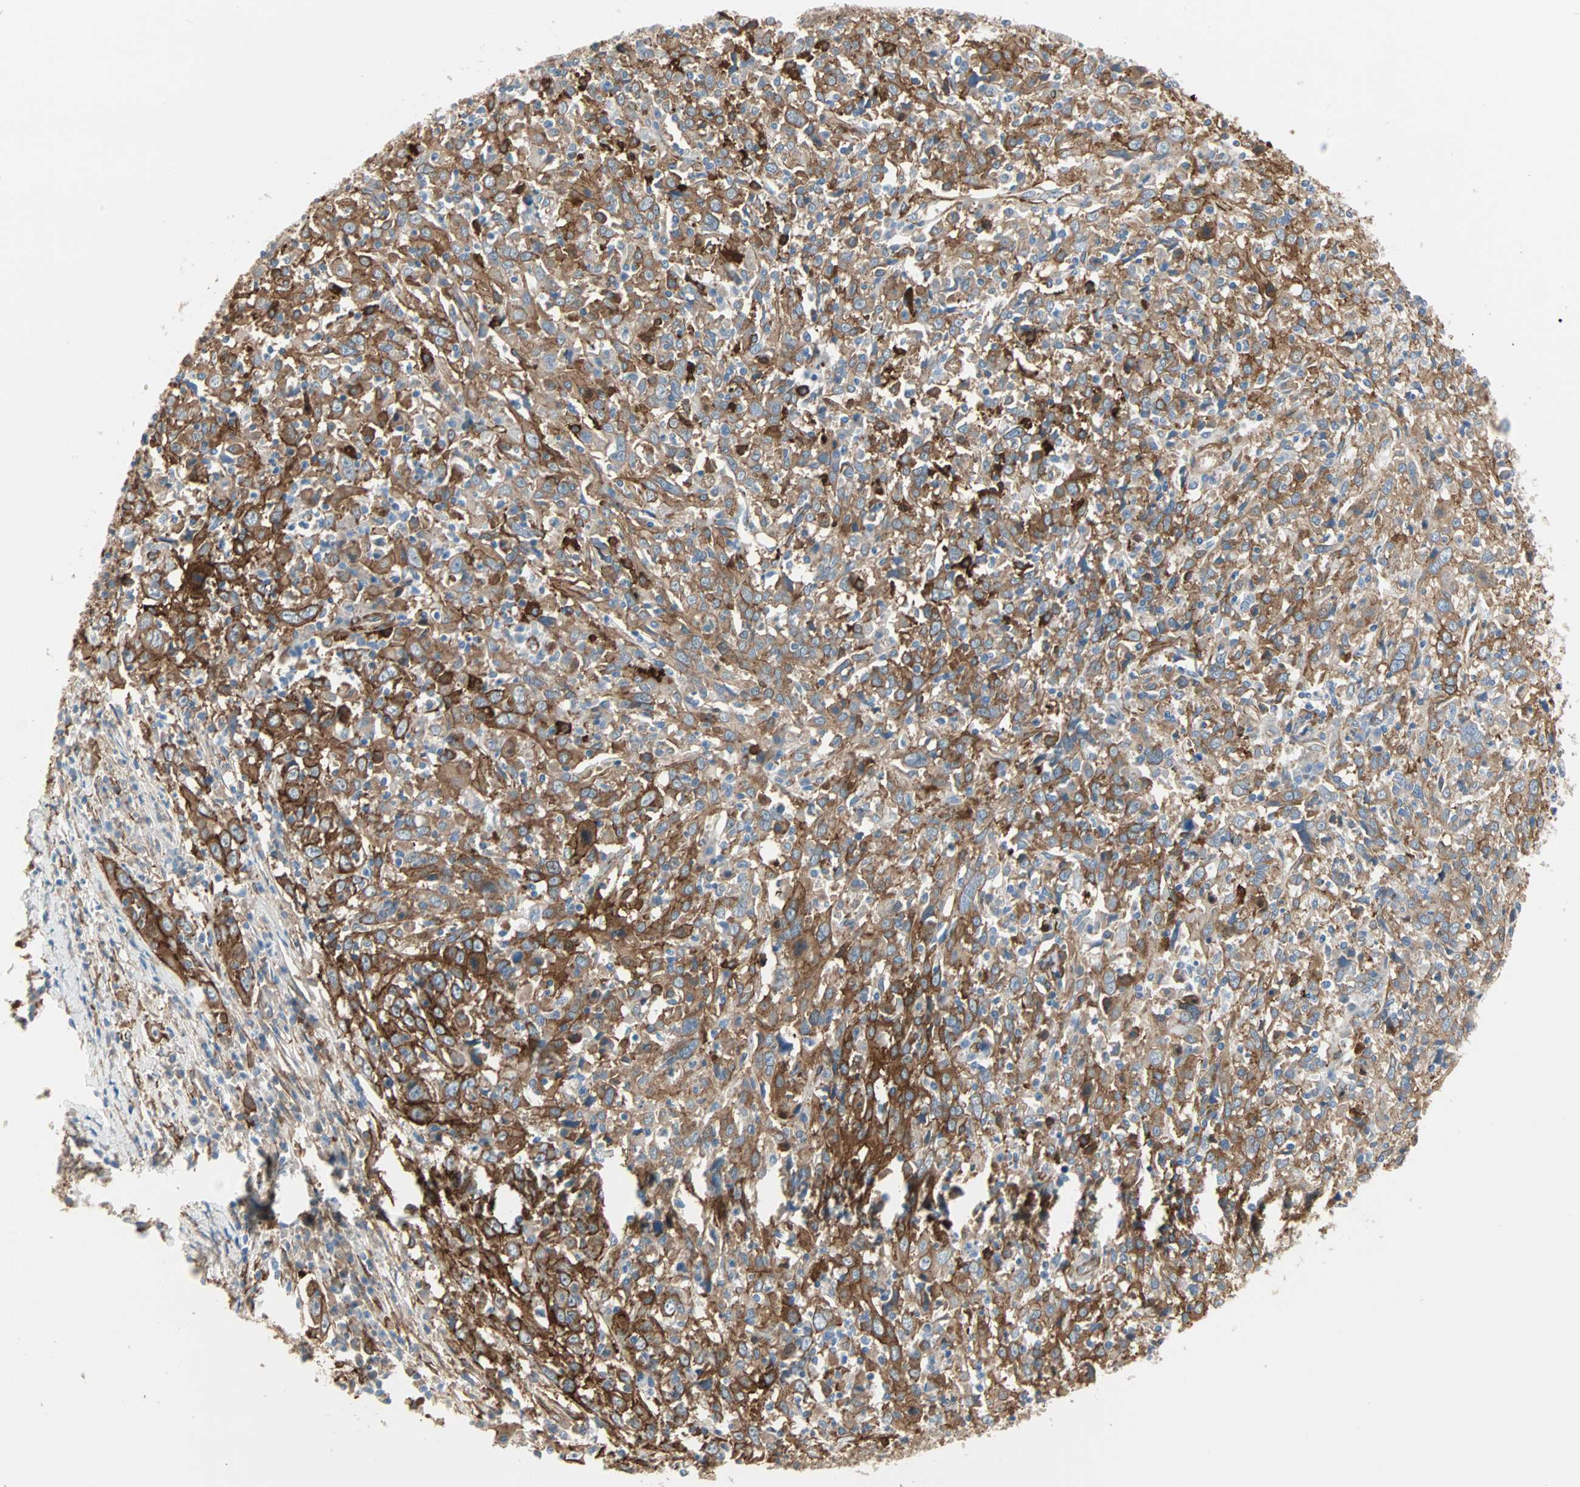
{"staining": {"intensity": "strong", "quantity": ">75%", "location": "cytoplasmic/membranous"}, "tissue": "cervical cancer", "cell_type": "Tumor cells", "image_type": "cancer", "snomed": [{"axis": "morphology", "description": "Squamous cell carcinoma, NOS"}, {"axis": "topography", "description": "Cervix"}], "caption": "The histopathology image demonstrates immunohistochemical staining of cervical cancer (squamous cell carcinoma). There is strong cytoplasmic/membranous staining is appreciated in about >75% of tumor cells. The staining was performed using DAB to visualize the protein expression in brown, while the nuclei were stained in blue with hematoxylin (Magnification: 20x).", "gene": "EPB41L2", "patient": {"sex": "female", "age": 46}}